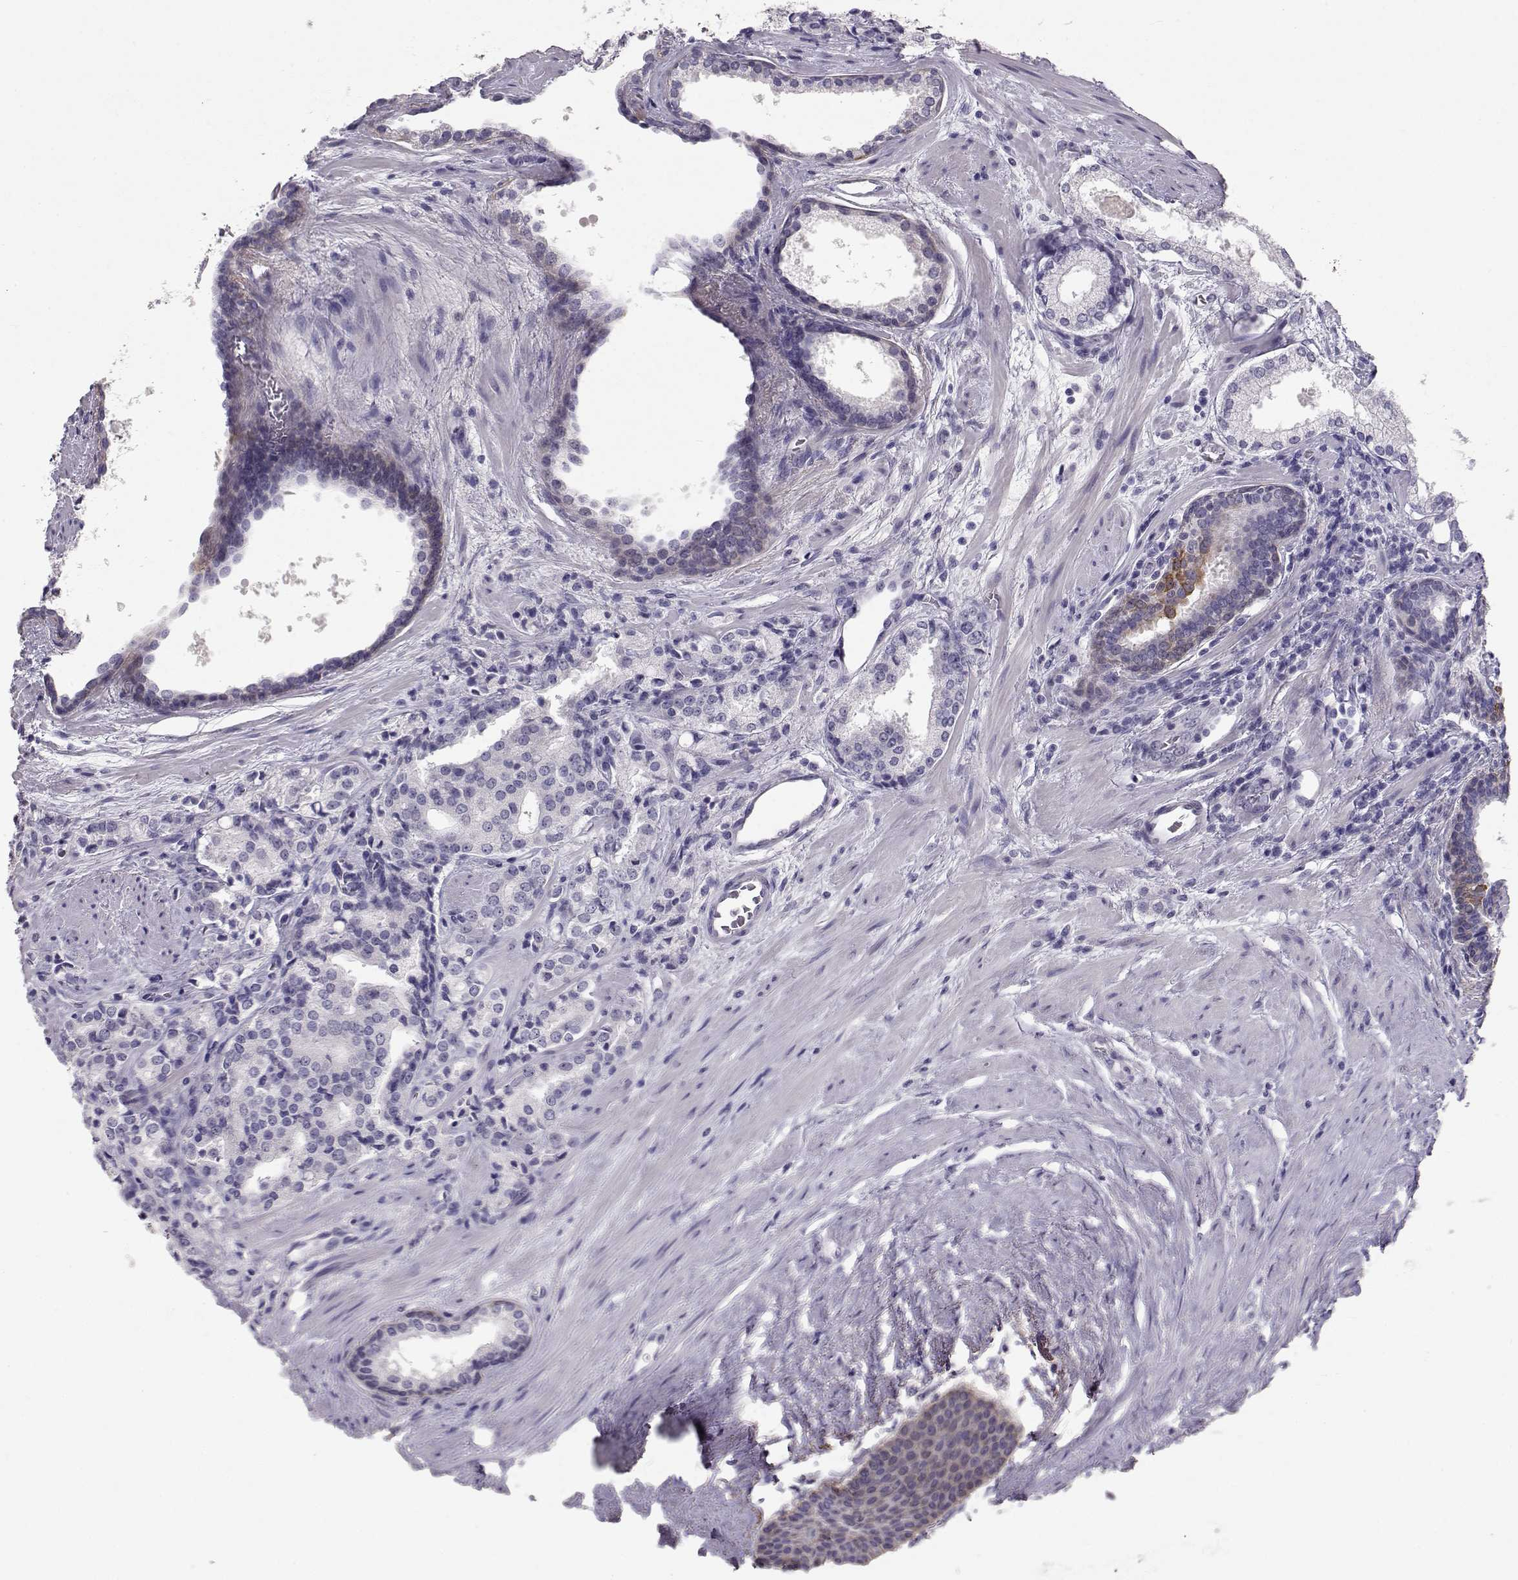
{"staining": {"intensity": "strong", "quantity": "<25%", "location": "cytoplasmic/membranous"}, "tissue": "prostate cancer", "cell_type": "Tumor cells", "image_type": "cancer", "snomed": [{"axis": "morphology", "description": "Adenocarcinoma, Low grade"}, {"axis": "topography", "description": "Prostate"}], "caption": "High-magnification brightfield microscopy of adenocarcinoma (low-grade) (prostate) stained with DAB (3,3'-diaminobenzidine) (brown) and counterstained with hematoxylin (blue). tumor cells exhibit strong cytoplasmic/membranous staining is identified in approximately<25% of cells.", "gene": "LAMB3", "patient": {"sex": "male", "age": 56}}